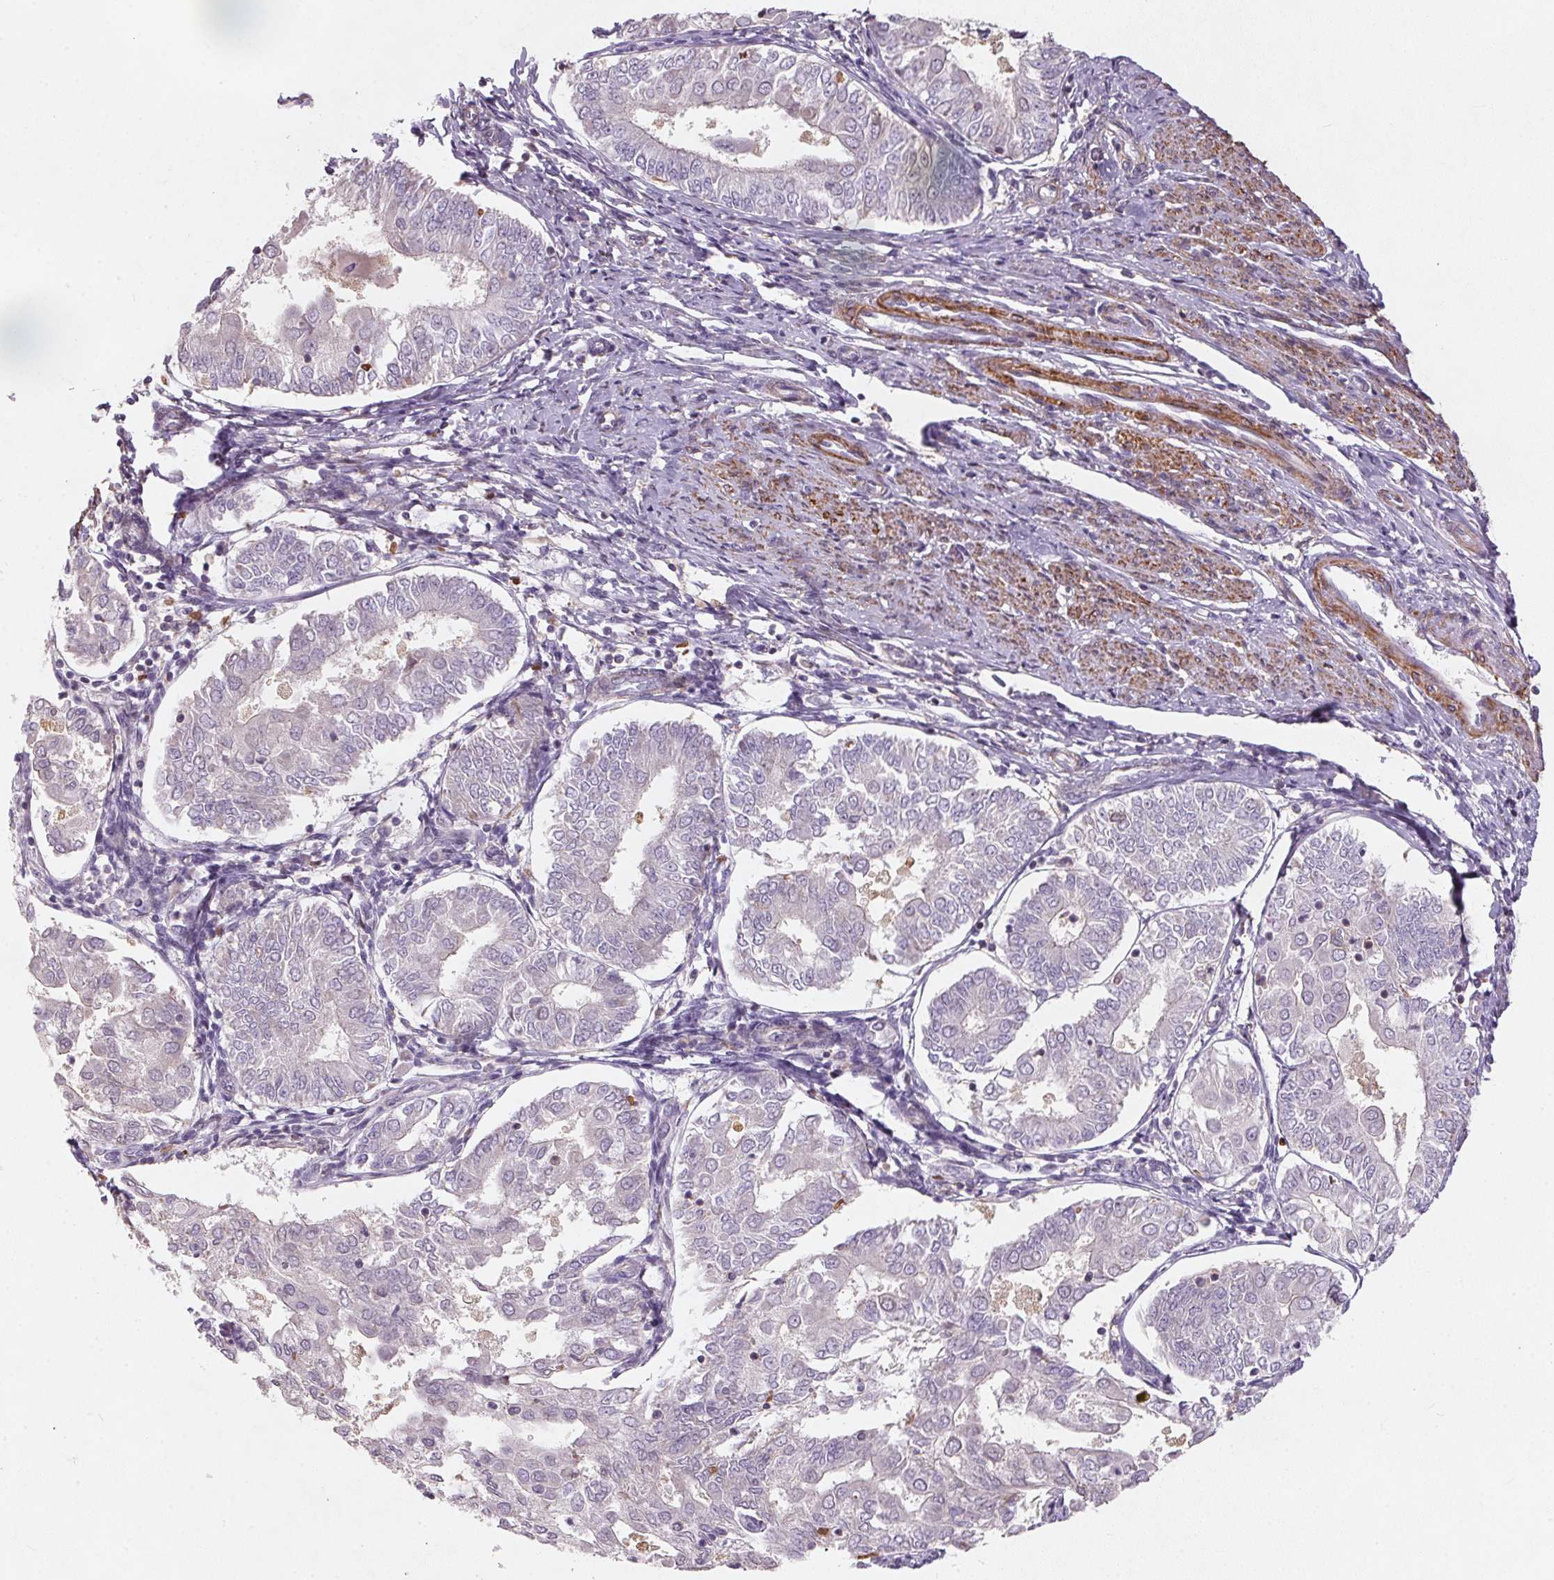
{"staining": {"intensity": "negative", "quantity": "none", "location": "none"}, "tissue": "endometrial cancer", "cell_type": "Tumor cells", "image_type": "cancer", "snomed": [{"axis": "morphology", "description": "Adenocarcinoma, NOS"}, {"axis": "topography", "description": "Endometrium"}], "caption": "Tumor cells show no significant positivity in endometrial cancer (adenocarcinoma).", "gene": "KCNK15", "patient": {"sex": "female", "age": 68}}